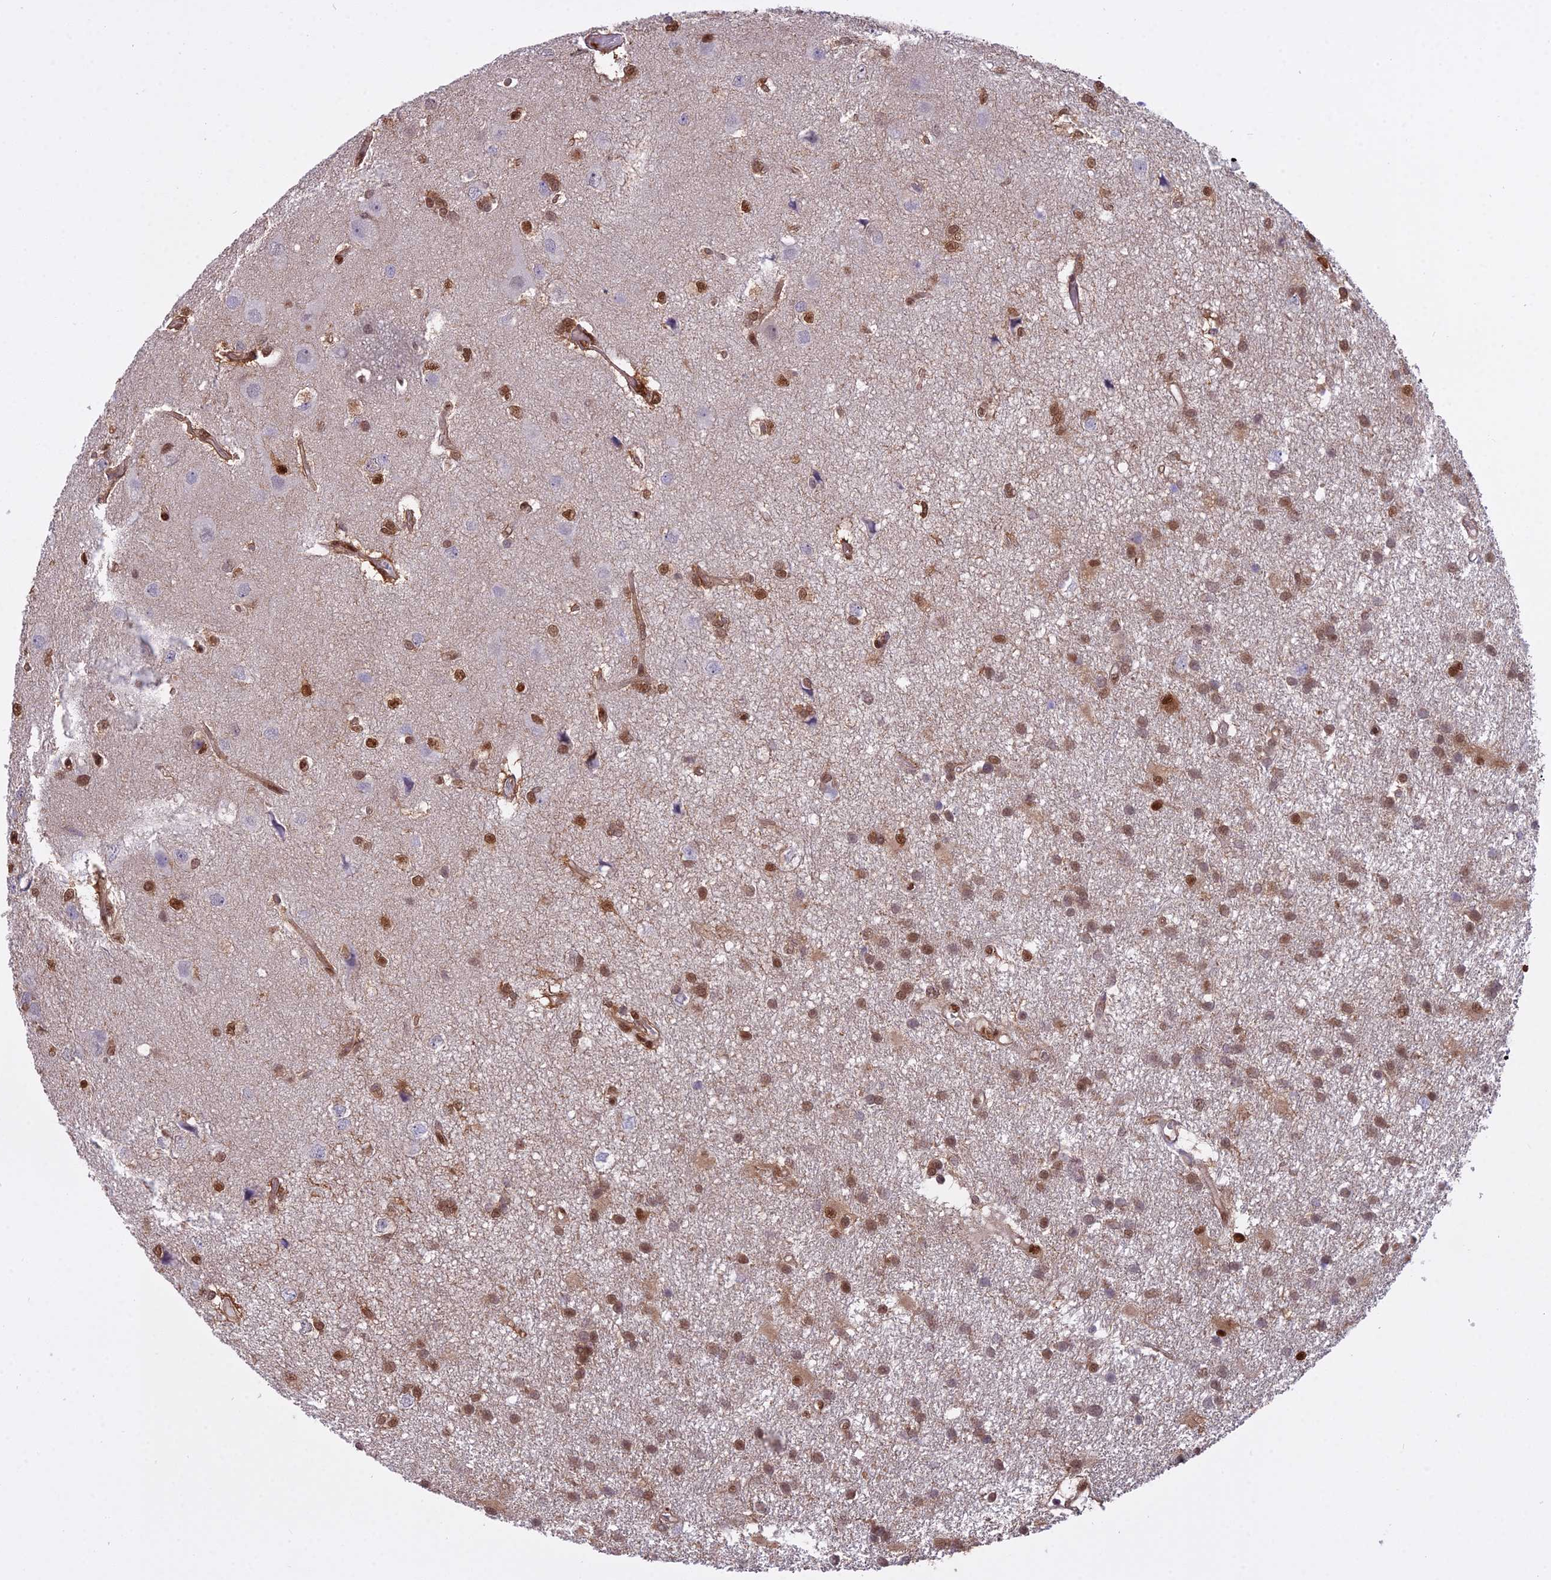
{"staining": {"intensity": "moderate", "quantity": ">75%", "location": "nuclear"}, "tissue": "glioma", "cell_type": "Tumor cells", "image_type": "cancer", "snomed": [{"axis": "morphology", "description": "Glioma, malignant, High grade"}, {"axis": "topography", "description": "Brain"}], "caption": "A brown stain labels moderate nuclear staining of a protein in human glioma tumor cells. The staining was performed using DAB, with brown indicating positive protein expression. Nuclei are stained blue with hematoxylin.", "gene": "NPEPL1", "patient": {"sex": "male", "age": 77}}